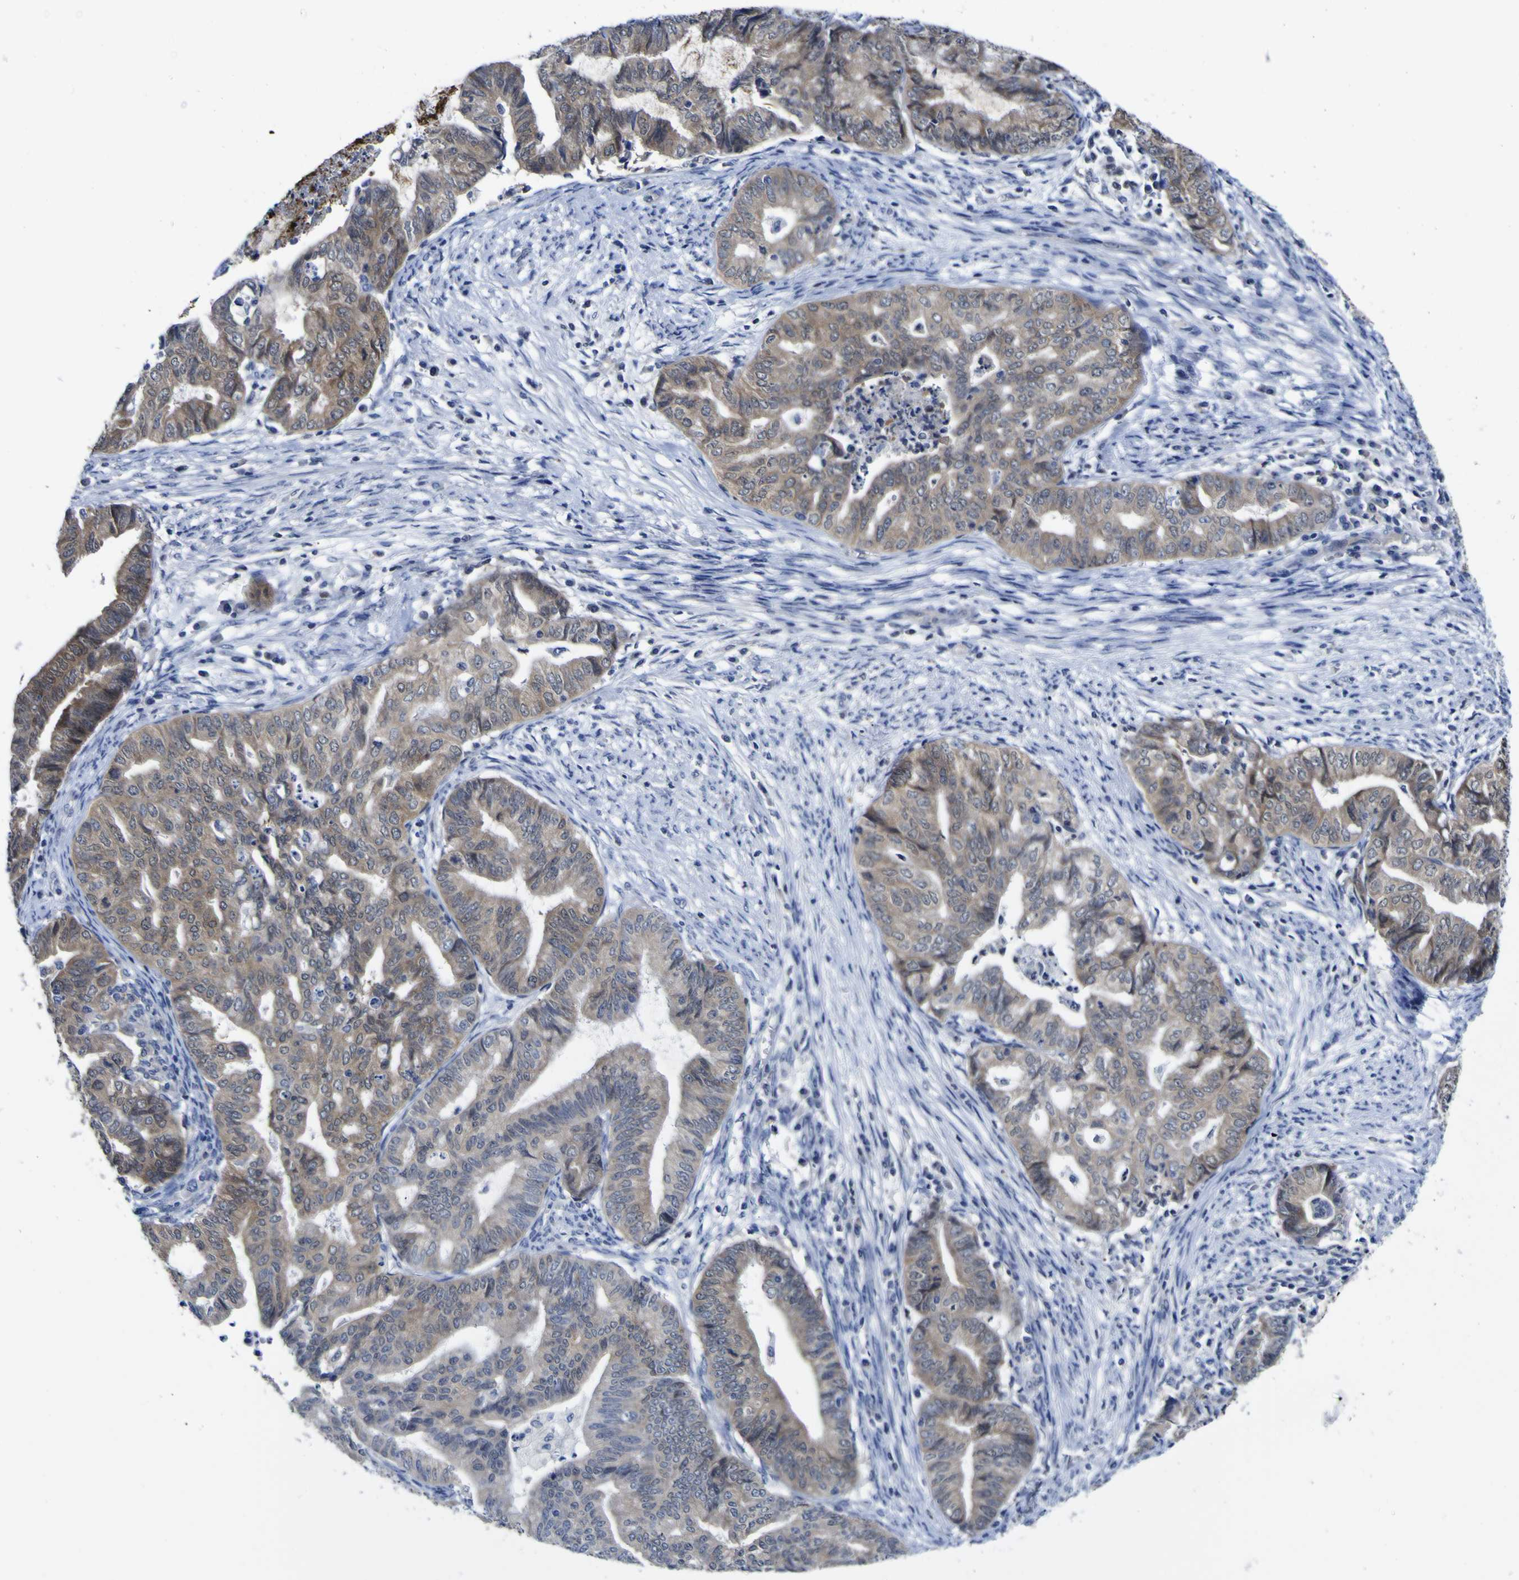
{"staining": {"intensity": "weak", "quantity": ">75%", "location": "cytoplasmic/membranous"}, "tissue": "endometrial cancer", "cell_type": "Tumor cells", "image_type": "cancer", "snomed": [{"axis": "morphology", "description": "Adenocarcinoma, NOS"}, {"axis": "topography", "description": "Endometrium"}], "caption": "Tumor cells demonstrate weak cytoplasmic/membranous positivity in about >75% of cells in endometrial cancer (adenocarcinoma). The protein is shown in brown color, while the nuclei are stained blue.", "gene": "CASP6", "patient": {"sex": "female", "age": 79}}